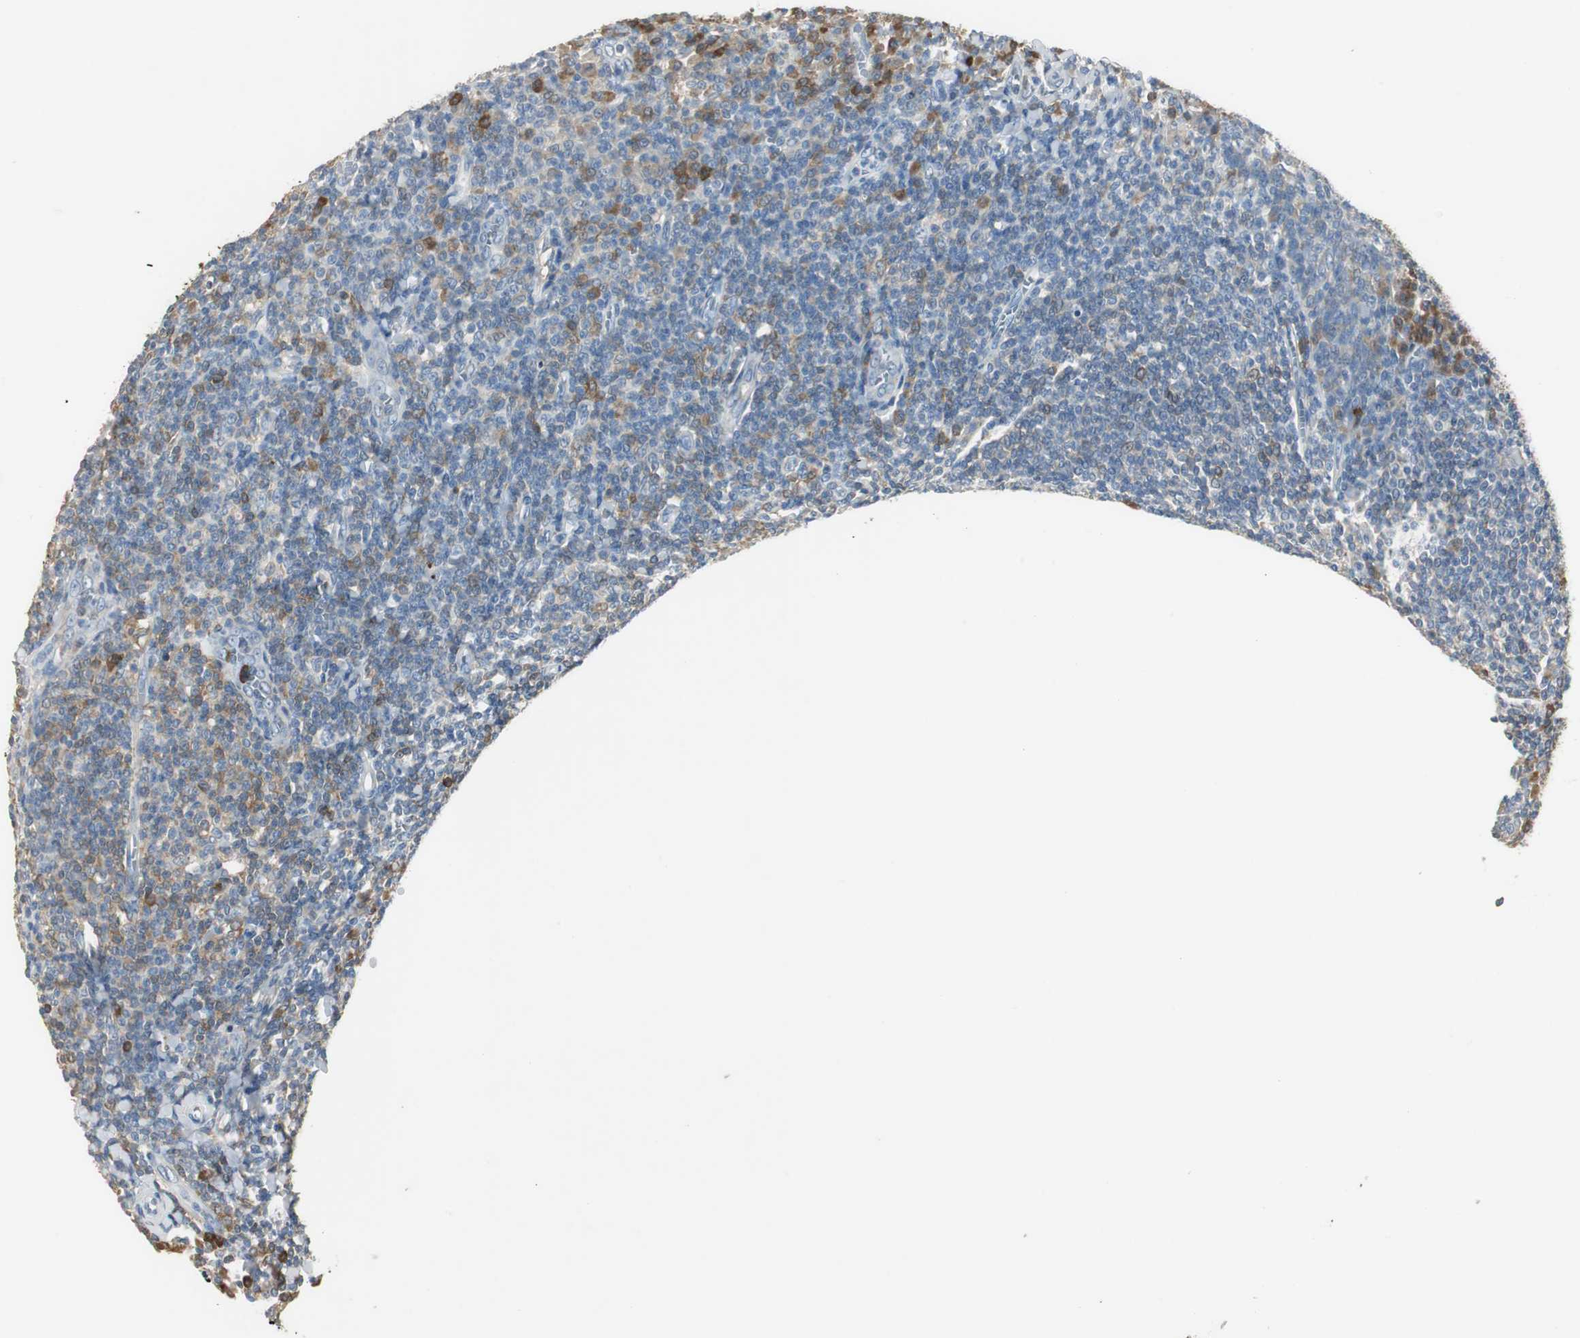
{"staining": {"intensity": "negative", "quantity": "none", "location": "none"}, "tissue": "tonsil", "cell_type": "Germinal center cells", "image_type": "normal", "snomed": [{"axis": "morphology", "description": "Normal tissue, NOS"}, {"axis": "topography", "description": "Tonsil"}], "caption": "Germinal center cells are negative for protein expression in unremarkable human tonsil. (DAB immunohistochemistry with hematoxylin counter stain).", "gene": "MSTO1", "patient": {"sex": "male", "age": 31}}